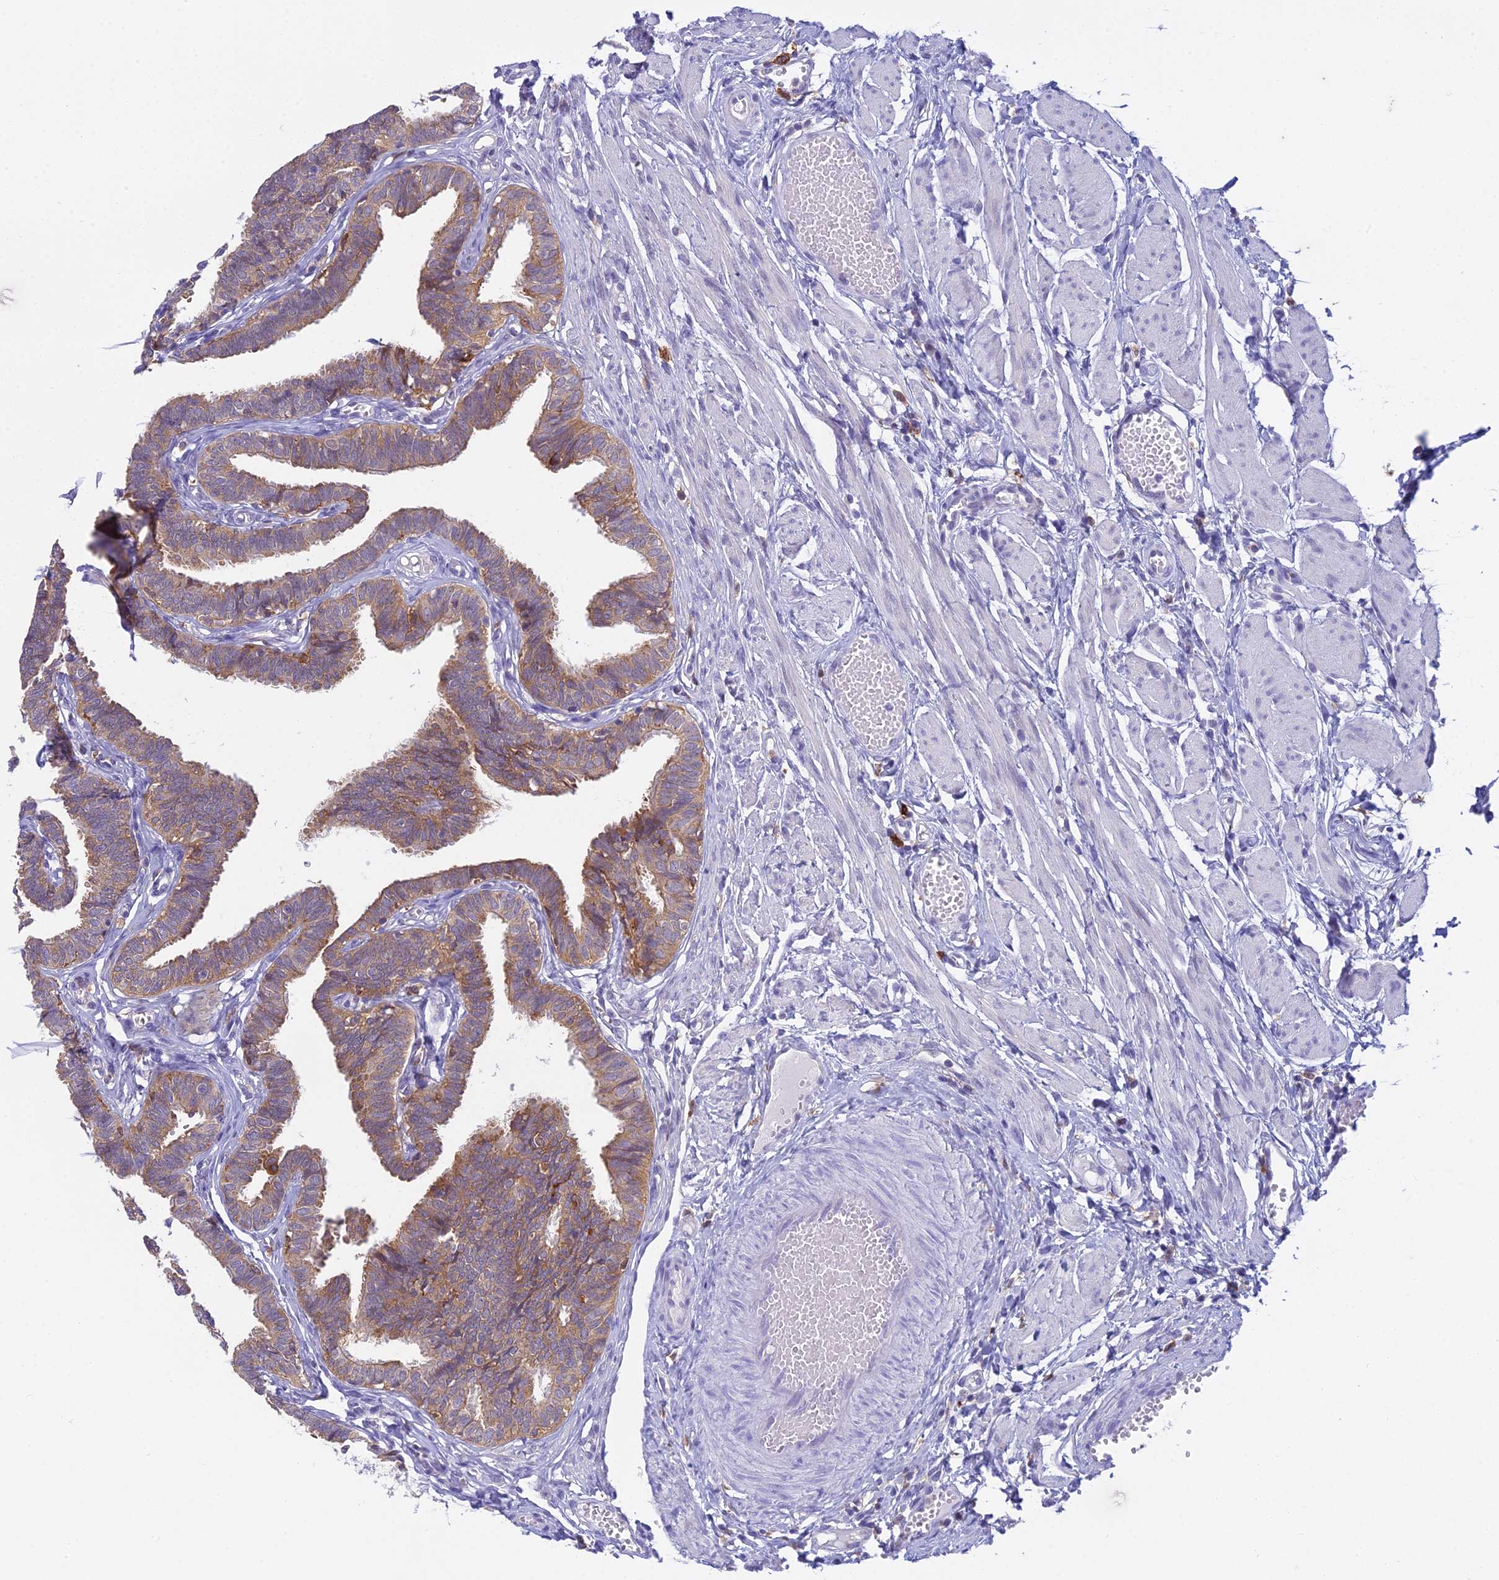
{"staining": {"intensity": "weak", "quantity": ">75%", "location": "cytoplasmic/membranous"}, "tissue": "fallopian tube", "cell_type": "Glandular cells", "image_type": "normal", "snomed": [{"axis": "morphology", "description": "Normal tissue, NOS"}, {"axis": "topography", "description": "Fallopian tube"}, {"axis": "topography", "description": "Ovary"}], "caption": "An immunohistochemistry photomicrograph of benign tissue is shown. Protein staining in brown labels weak cytoplasmic/membranous positivity in fallopian tube within glandular cells. The staining was performed using DAB, with brown indicating positive protein expression. Nuclei are stained blue with hematoxylin.", "gene": "UBE2G1", "patient": {"sex": "female", "age": 23}}